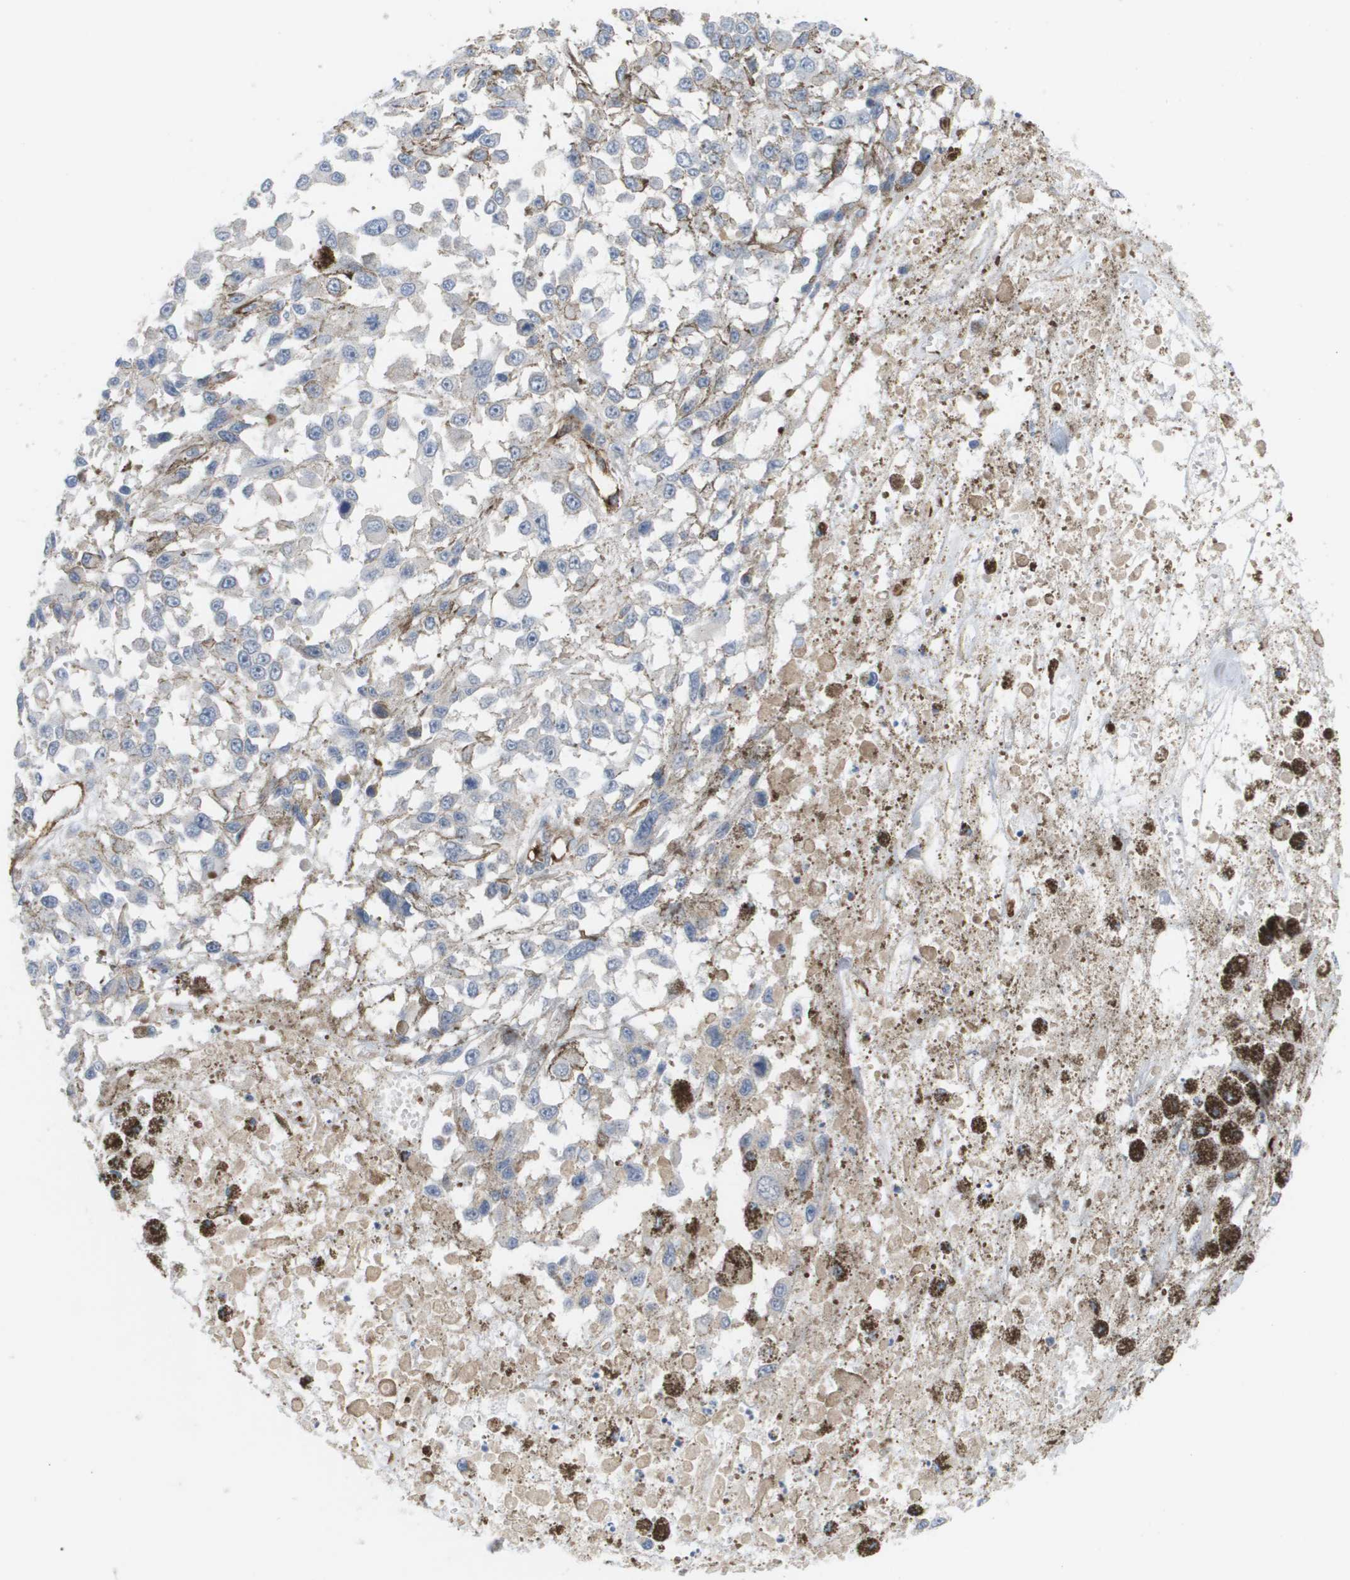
{"staining": {"intensity": "negative", "quantity": "none", "location": "none"}, "tissue": "melanoma", "cell_type": "Tumor cells", "image_type": "cancer", "snomed": [{"axis": "morphology", "description": "Malignant melanoma, Metastatic site"}, {"axis": "topography", "description": "Lymph node"}], "caption": "IHC photomicrograph of human malignant melanoma (metastatic site) stained for a protein (brown), which shows no positivity in tumor cells.", "gene": "ANGPT2", "patient": {"sex": "male", "age": 59}}